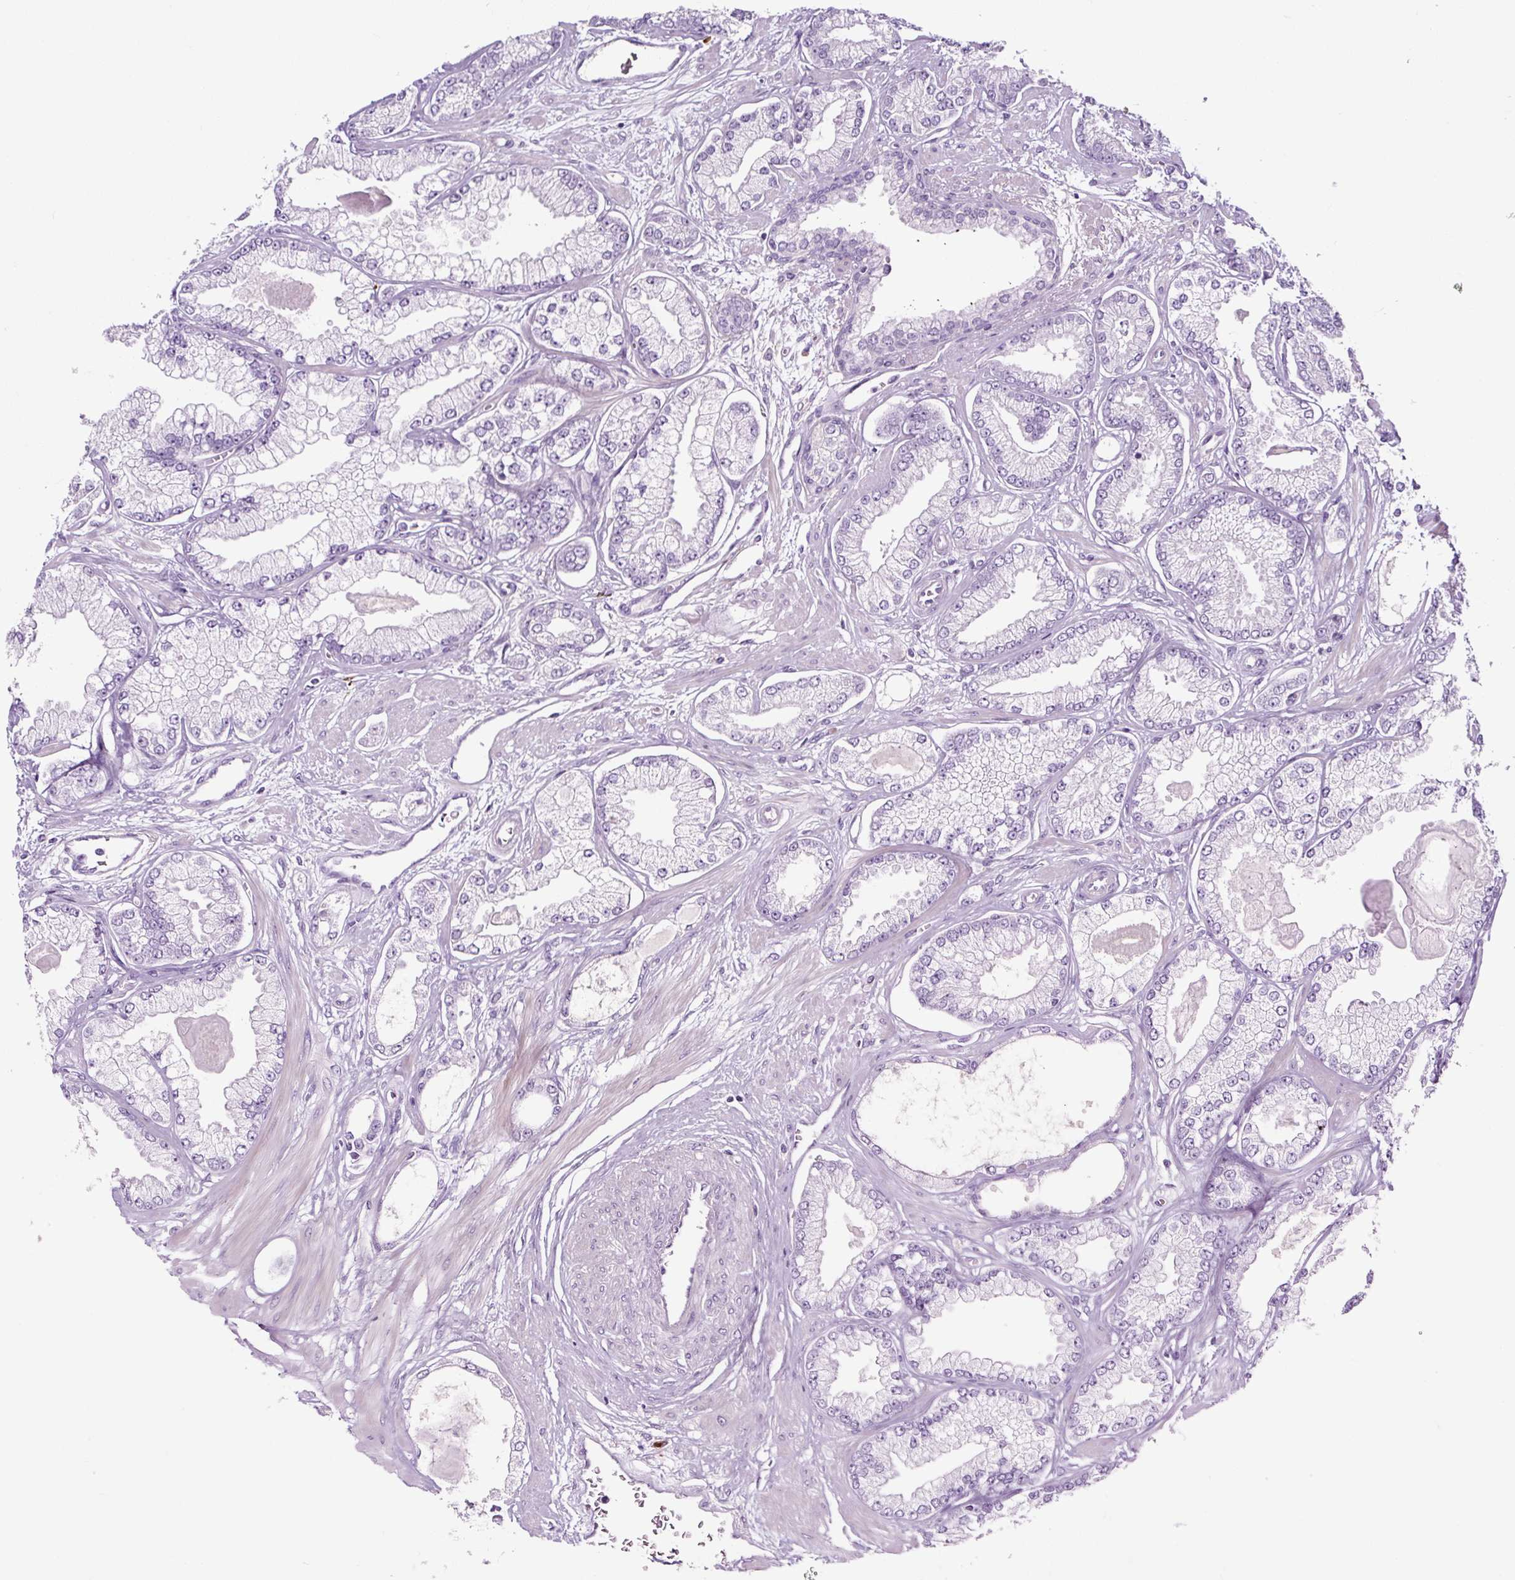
{"staining": {"intensity": "negative", "quantity": "none", "location": "none"}, "tissue": "prostate cancer", "cell_type": "Tumor cells", "image_type": "cancer", "snomed": [{"axis": "morphology", "description": "Adenocarcinoma, Low grade"}, {"axis": "topography", "description": "Prostate"}], "caption": "DAB (3,3'-diaminobenzidine) immunohistochemical staining of human prostate adenocarcinoma (low-grade) reveals no significant expression in tumor cells.", "gene": "RNF212B", "patient": {"sex": "male", "age": 64}}